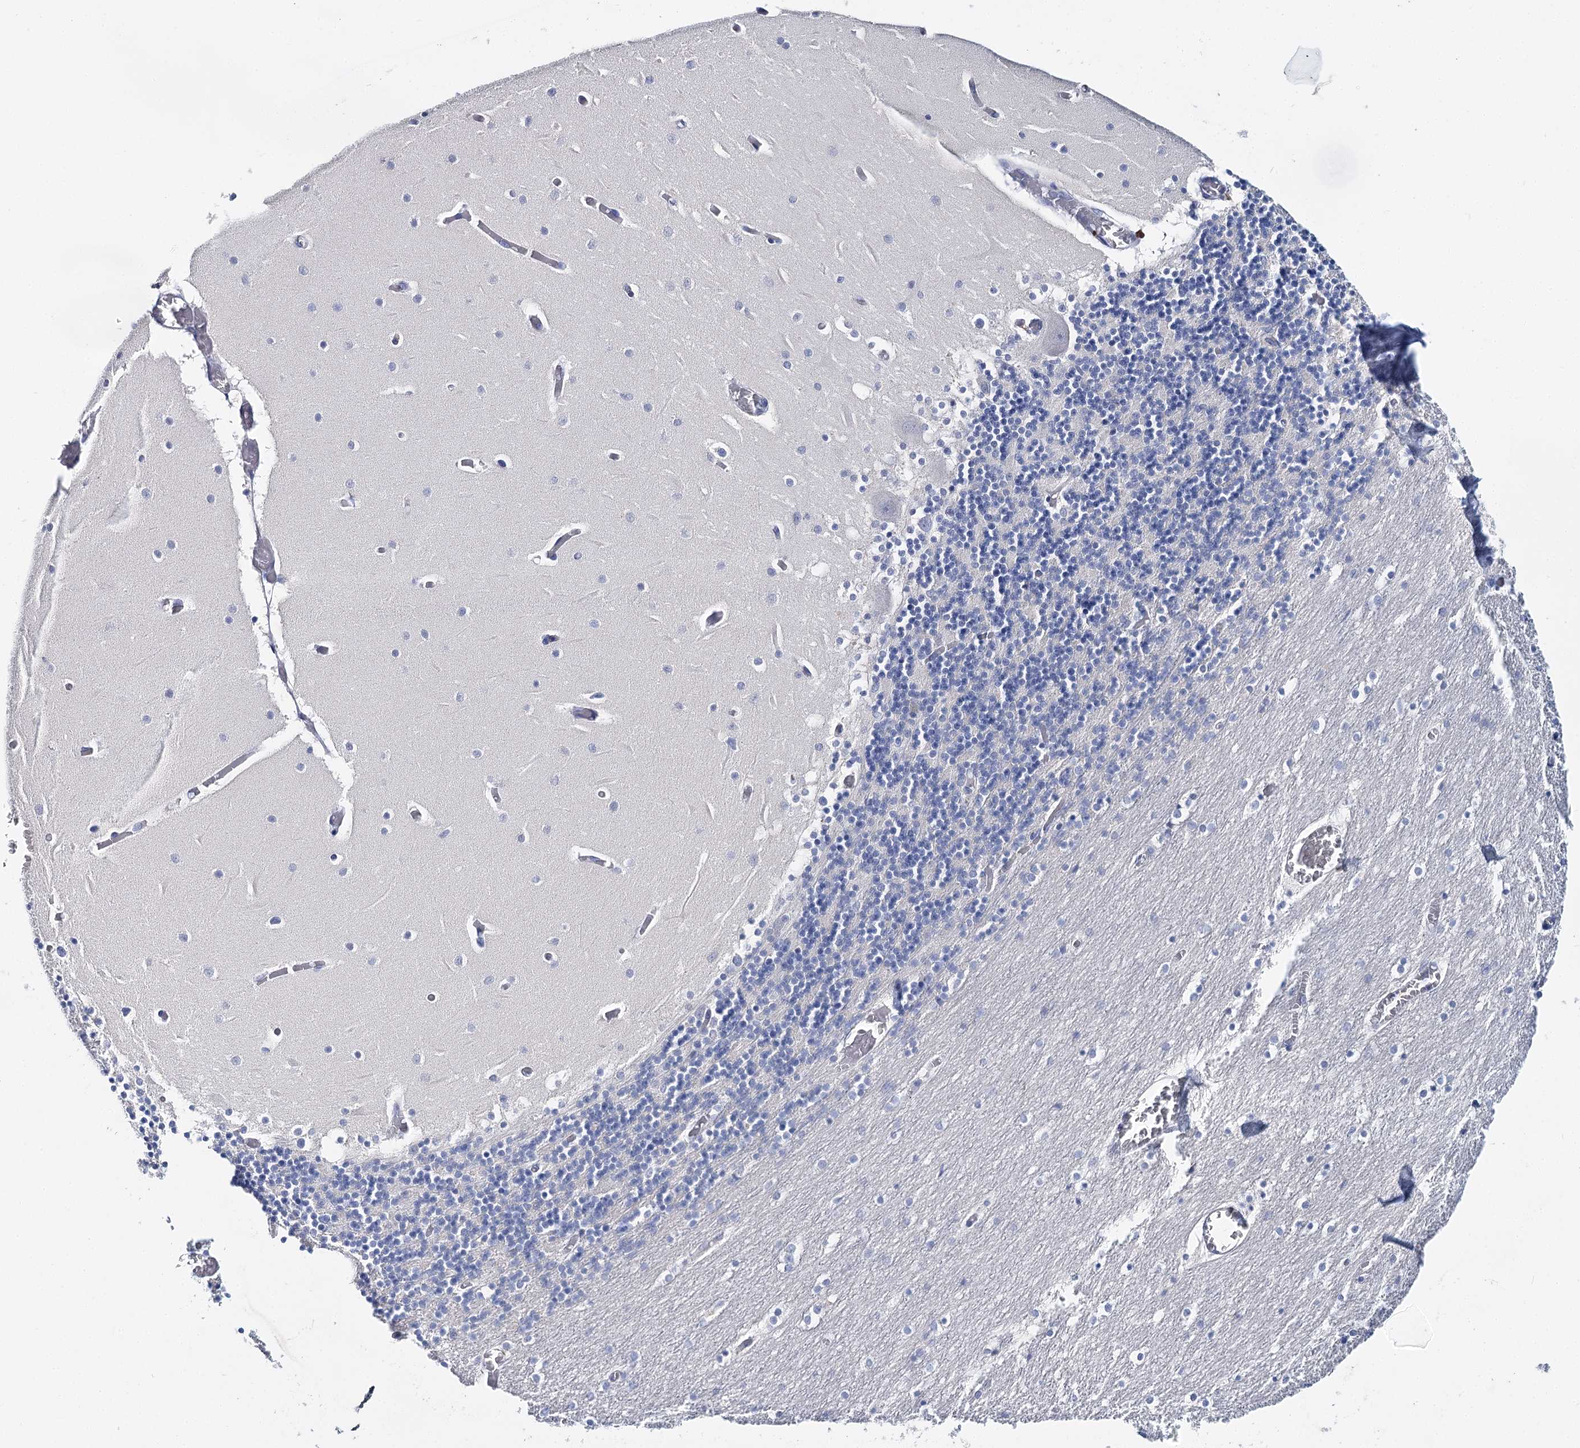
{"staining": {"intensity": "negative", "quantity": "none", "location": "none"}, "tissue": "cerebellum", "cell_type": "Cells in granular layer", "image_type": "normal", "snomed": [{"axis": "morphology", "description": "Normal tissue, NOS"}, {"axis": "topography", "description": "Cerebellum"}], "caption": "The immunohistochemistry (IHC) image has no significant positivity in cells in granular layer of cerebellum. (DAB immunohistochemistry visualized using brightfield microscopy, high magnification).", "gene": "CEACAM8", "patient": {"sex": "female", "age": 28}}